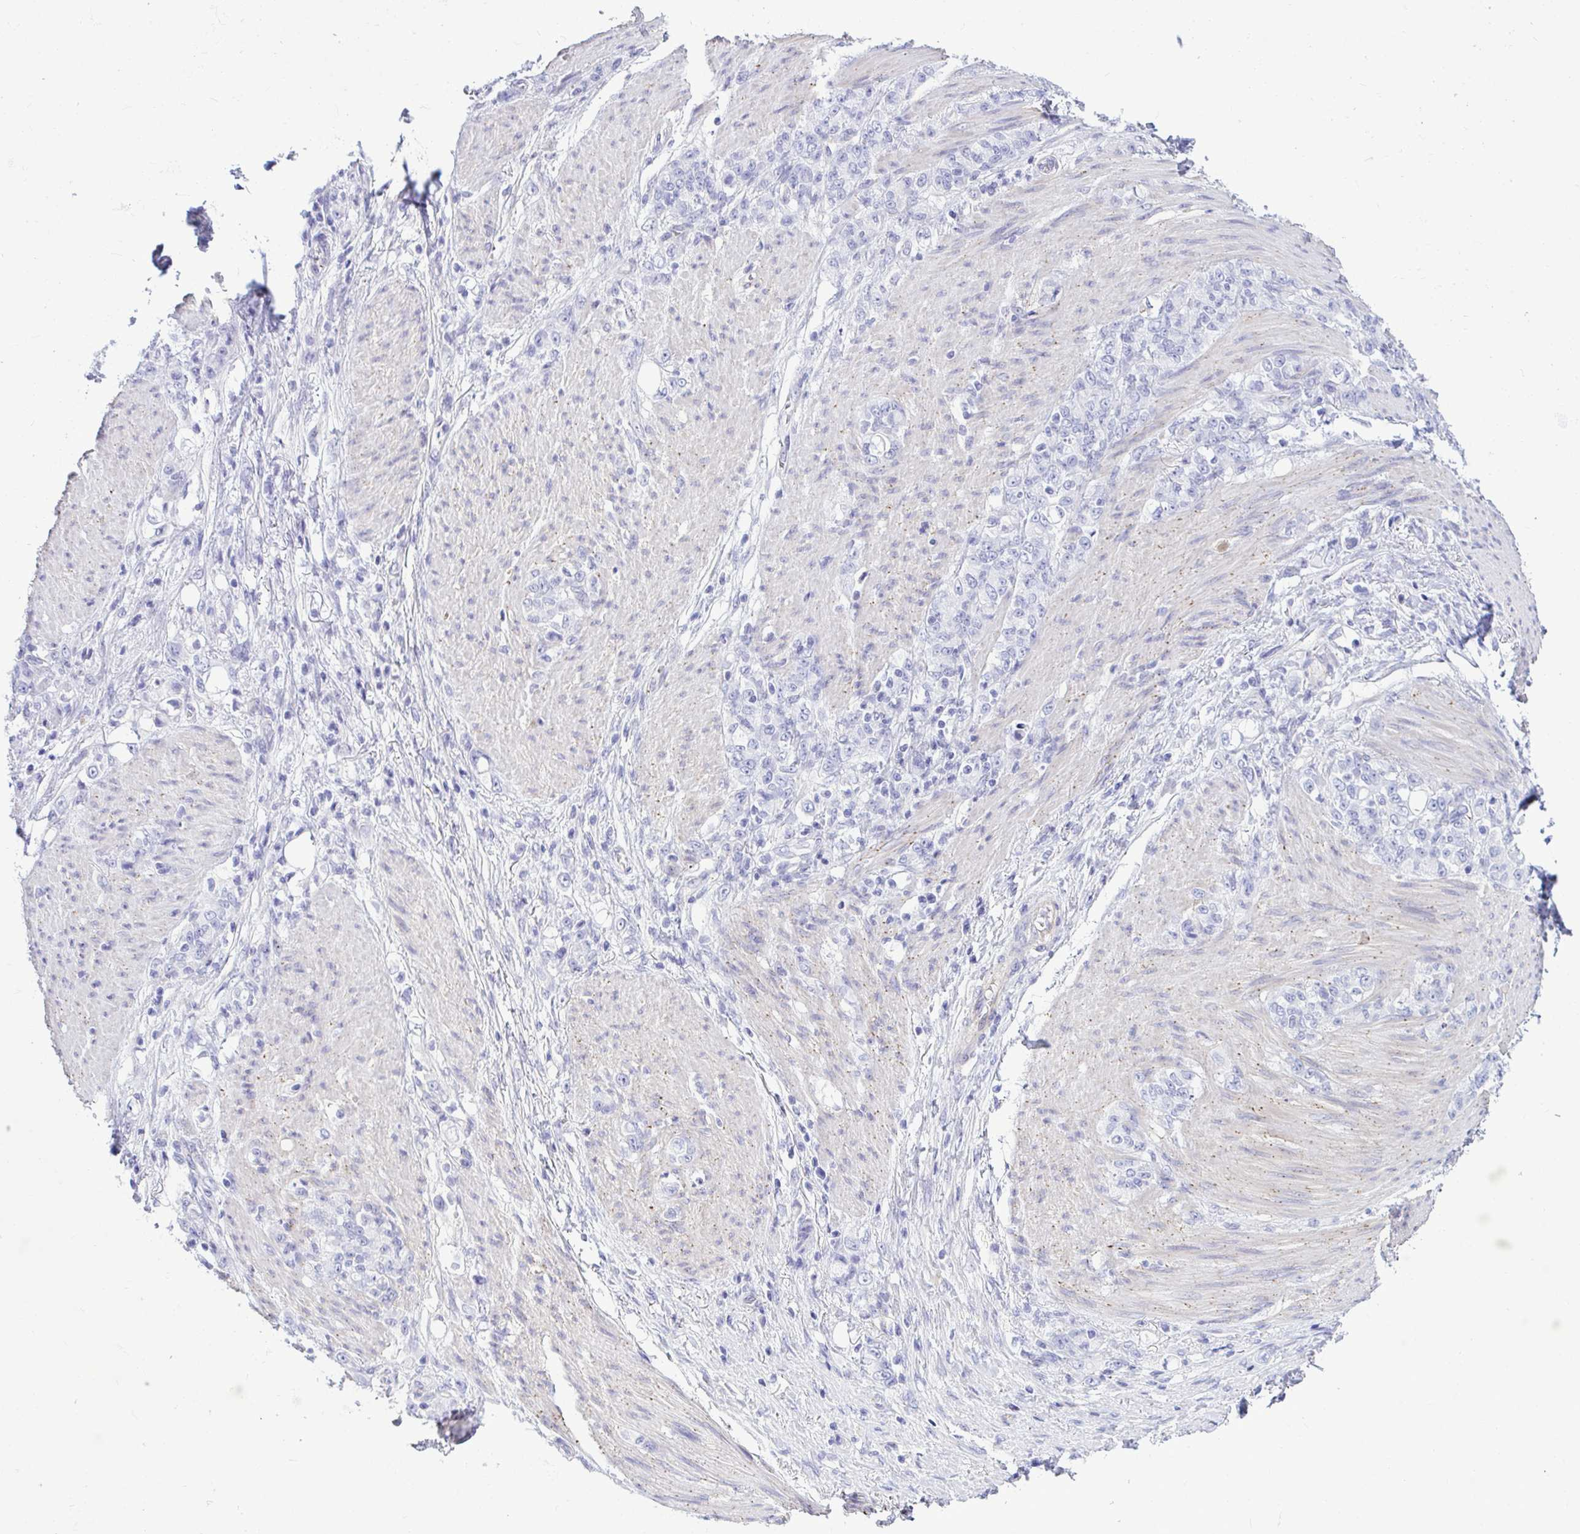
{"staining": {"intensity": "negative", "quantity": "none", "location": "none"}, "tissue": "stomach cancer", "cell_type": "Tumor cells", "image_type": "cancer", "snomed": [{"axis": "morphology", "description": "Adenocarcinoma, NOS"}, {"axis": "topography", "description": "Stomach"}], "caption": "The IHC image has no significant positivity in tumor cells of stomach adenocarcinoma tissue.", "gene": "SLC25A51", "patient": {"sex": "female", "age": 79}}